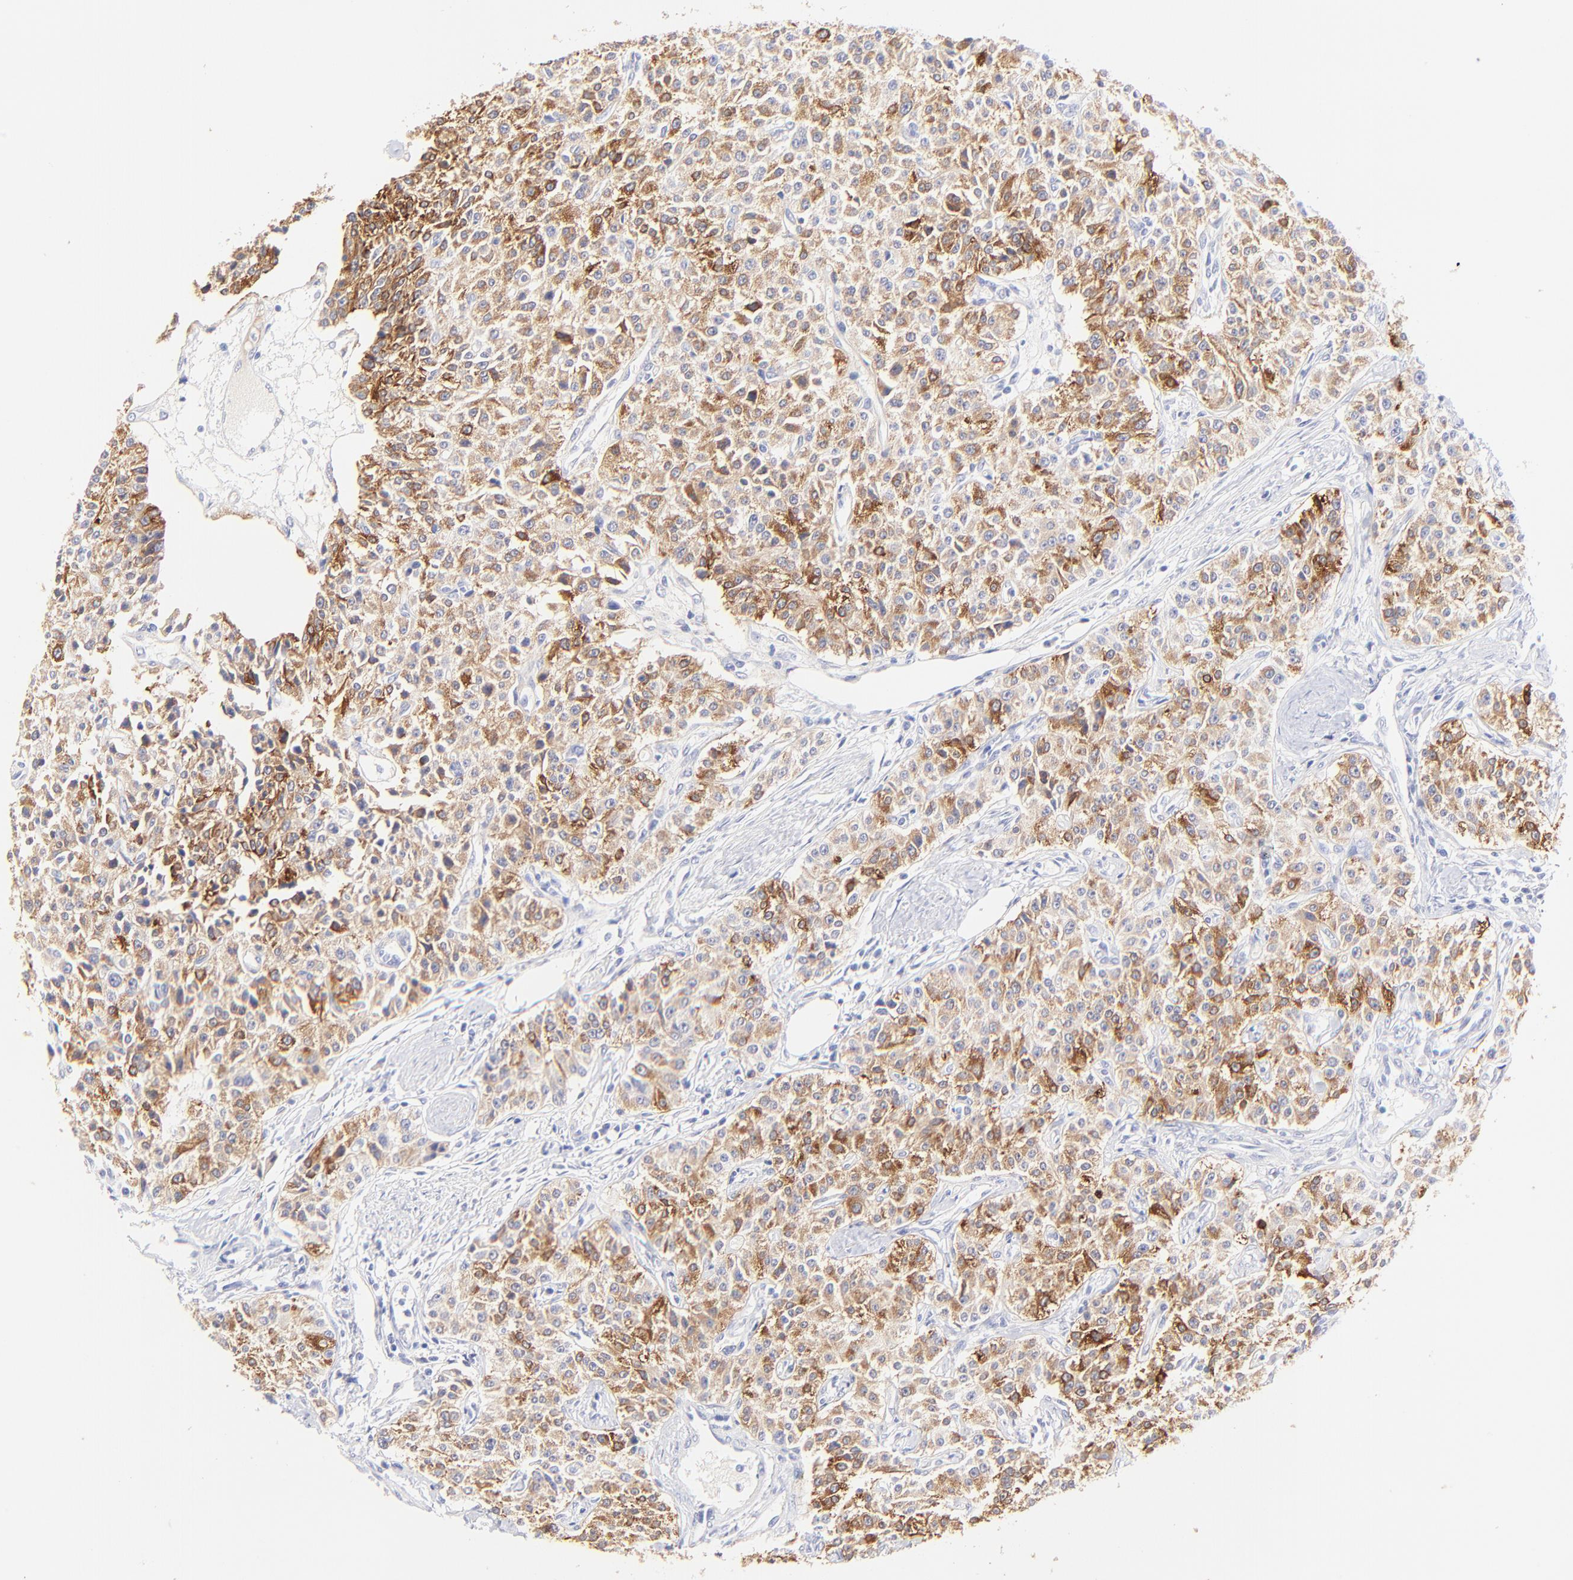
{"staining": {"intensity": "moderate", "quantity": ">75%", "location": "cytoplasmic/membranous"}, "tissue": "carcinoid", "cell_type": "Tumor cells", "image_type": "cancer", "snomed": [{"axis": "morphology", "description": "Carcinoid, malignant, NOS"}, {"axis": "topography", "description": "Stomach"}], "caption": "An image of human carcinoid (malignant) stained for a protein reveals moderate cytoplasmic/membranous brown staining in tumor cells.", "gene": "RAB3A", "patient": {"sex": "female", "age": 76}}